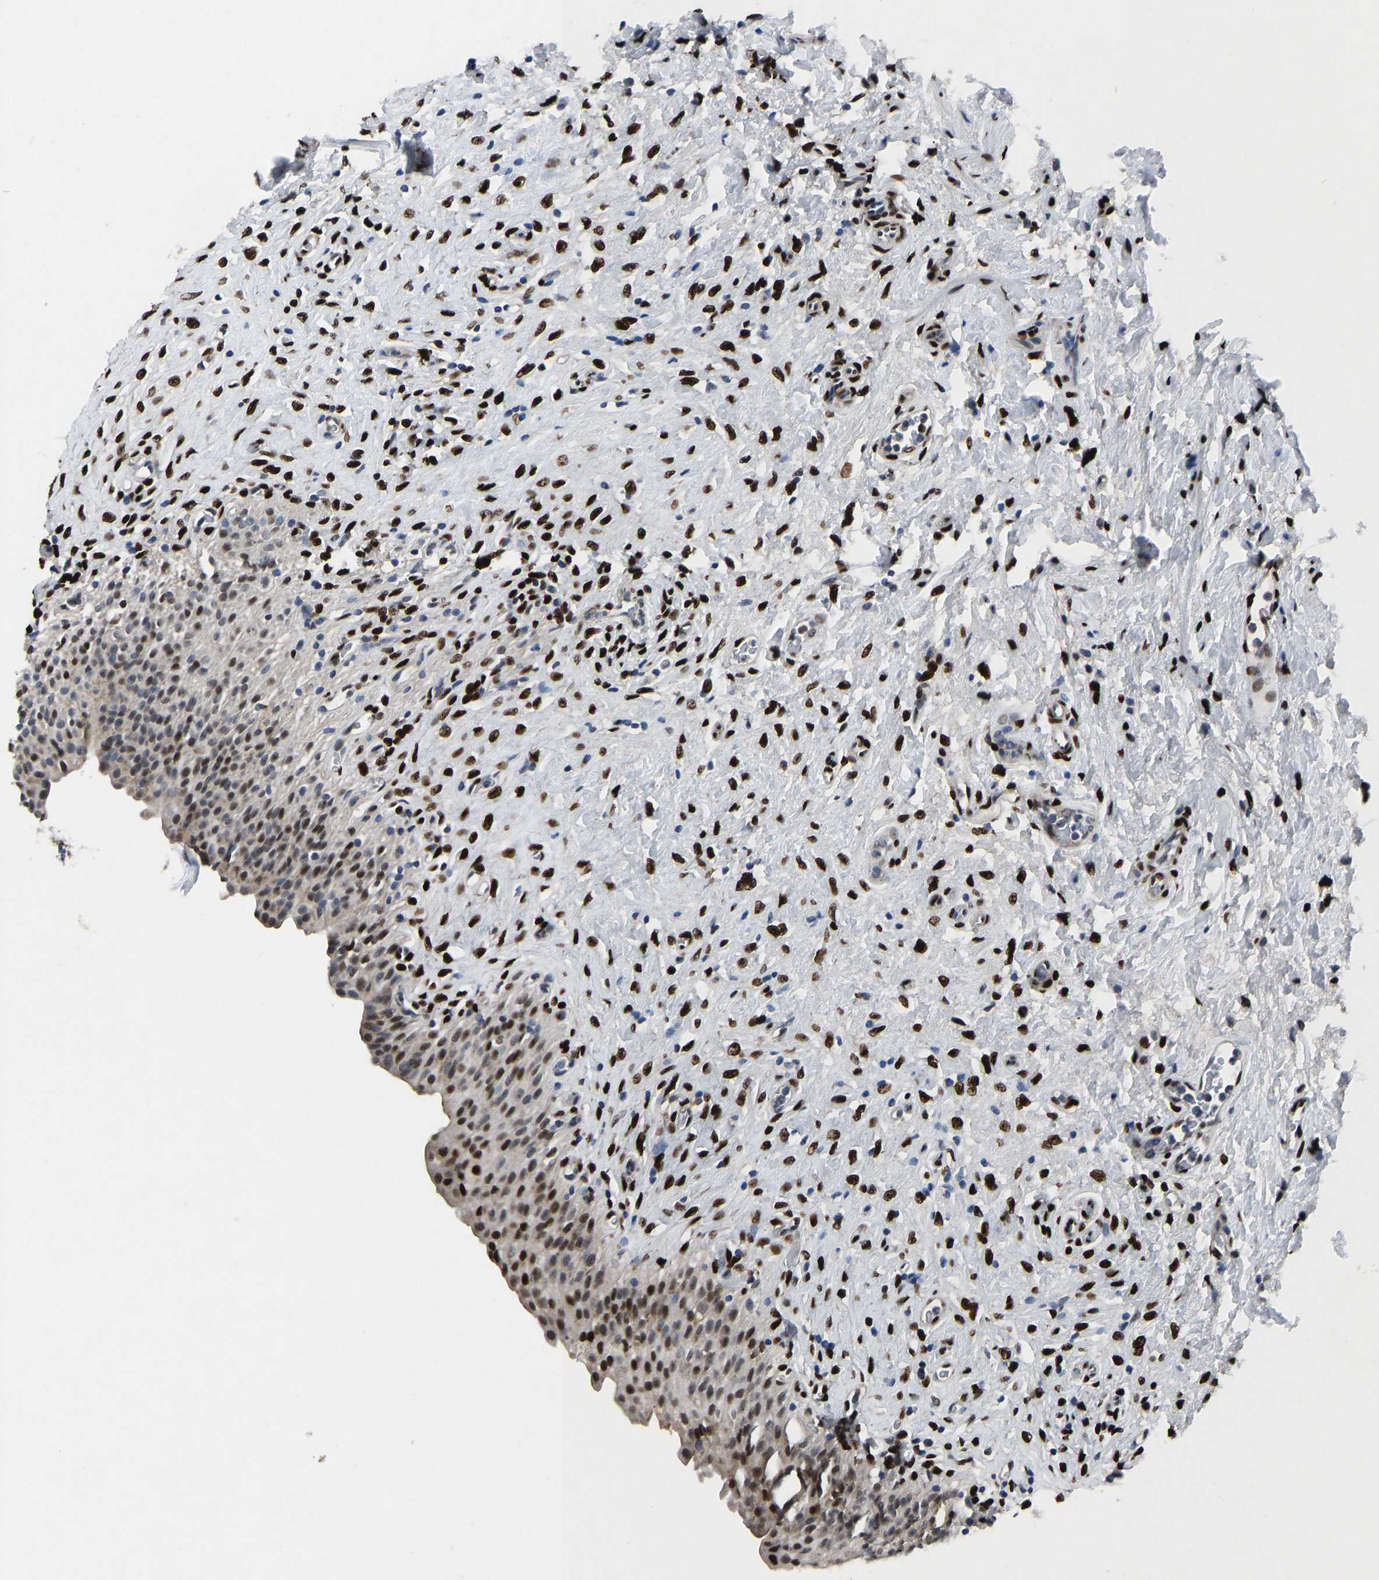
{"staining": {"intensity": "strong", "quantity": "25%-75%", "location": "nuclear"}, "tissue": "urinary bladder", "cell_type": "Urothelial cells", "image_type": "normal", "snomed": [{"axis": "morphology", "description": "Urothelial carcinoma, High grade"}, {"axis": "topography", "description": "Urinary bladder"}], "caption": "Protein positivity by immunohistochemistry shows strong nuclear positivity in approximately 25%-75% of urothelial cells in normal urinary bladder. Nuclei are stained in blue.", "gene": "EGR1", "patient": {"sex": "male", "age": 46}}